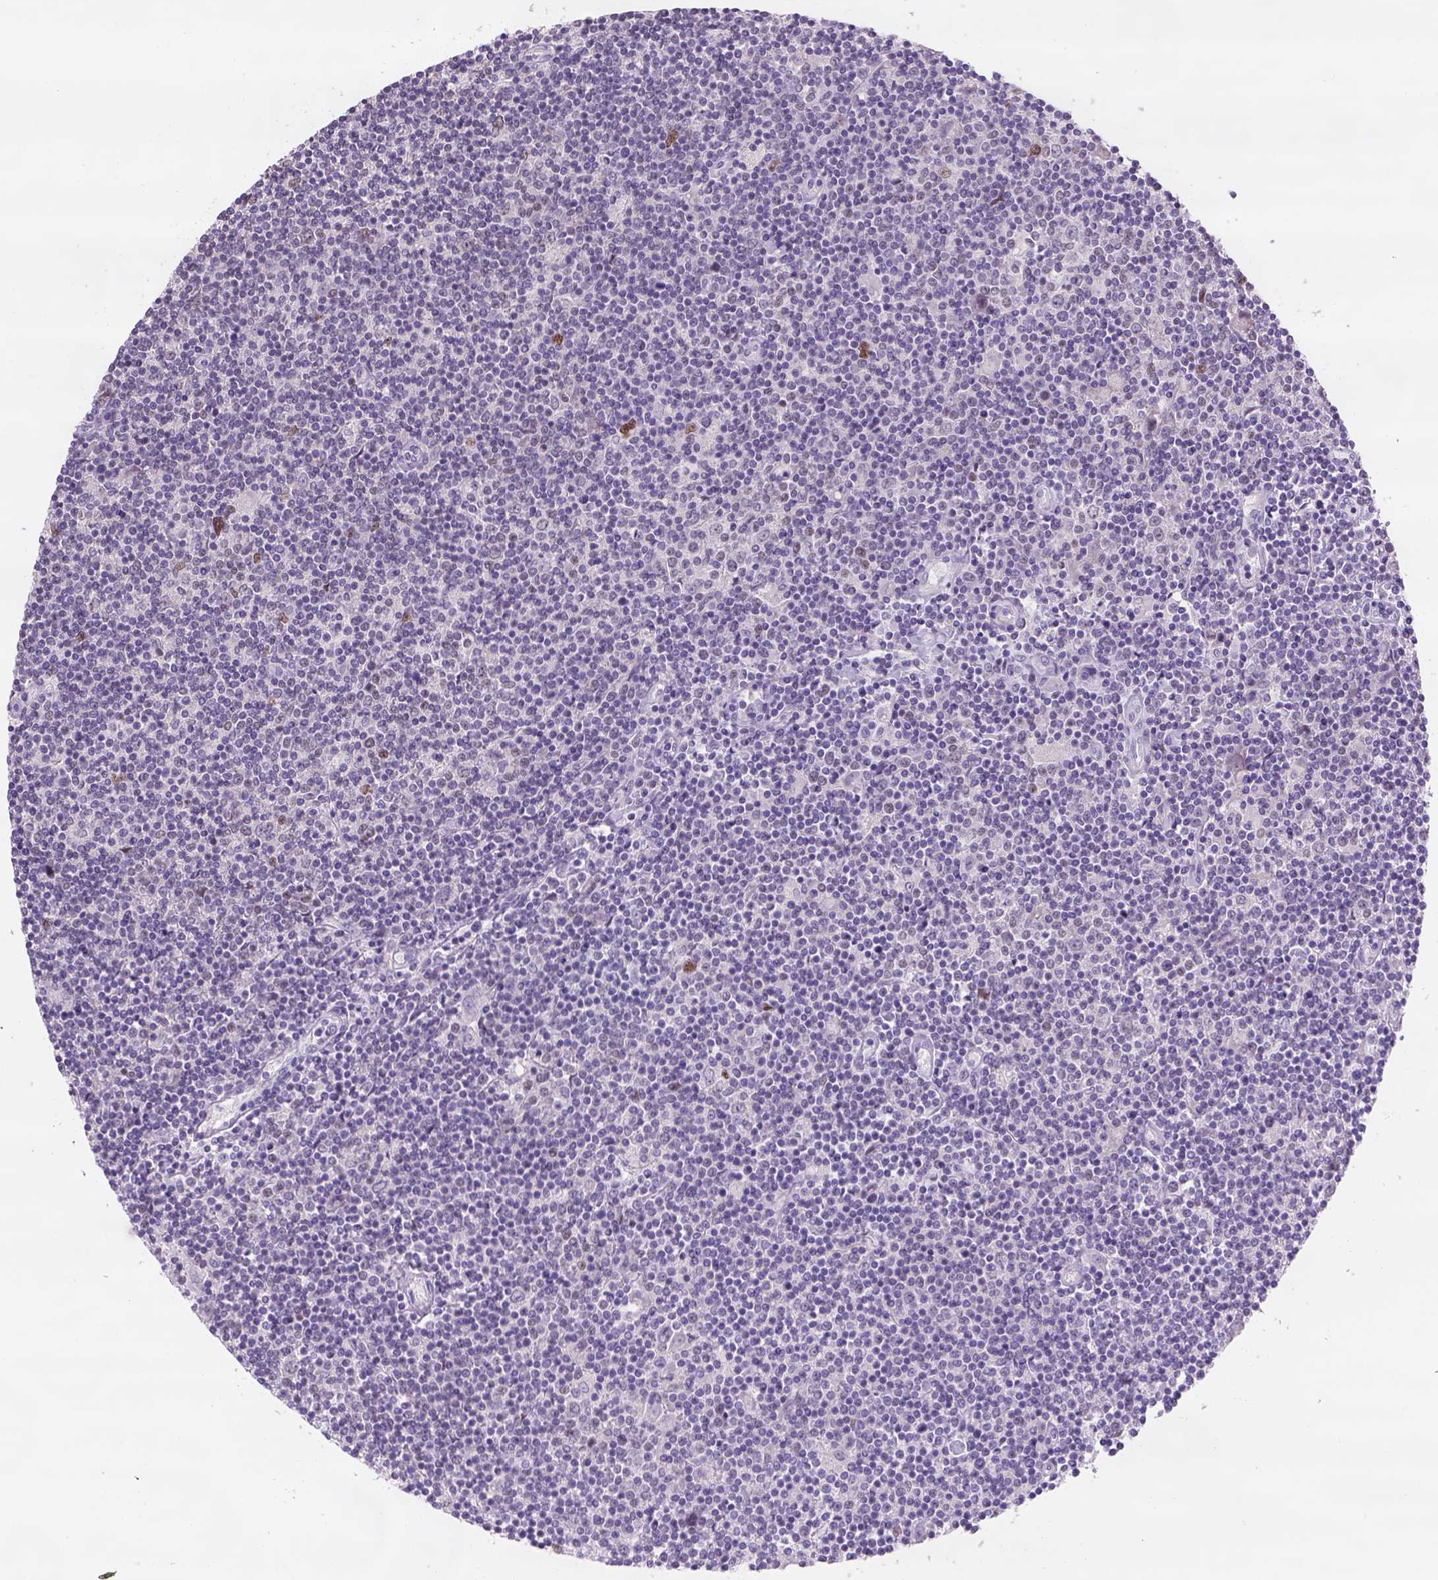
{"staining": {"intensity": "negative", "quantity": "none", "location": "none"}, "tissue": "lymphoma", "cell_type": "Tumor cells", "image_type": "cancer", "snomed": [{"axis": "morphology", "description": "Hodgkin's disease, NOS"}, {"axis": "topography", "description": "Lymph node"}], "caption": "An IHC micrograph of Hodgkin's disease is shown. There is no staining in tumor cells of Hodgkin's disease.", "gene": "ZMAT4", "patient": {"sex": "male", "age": 40}}